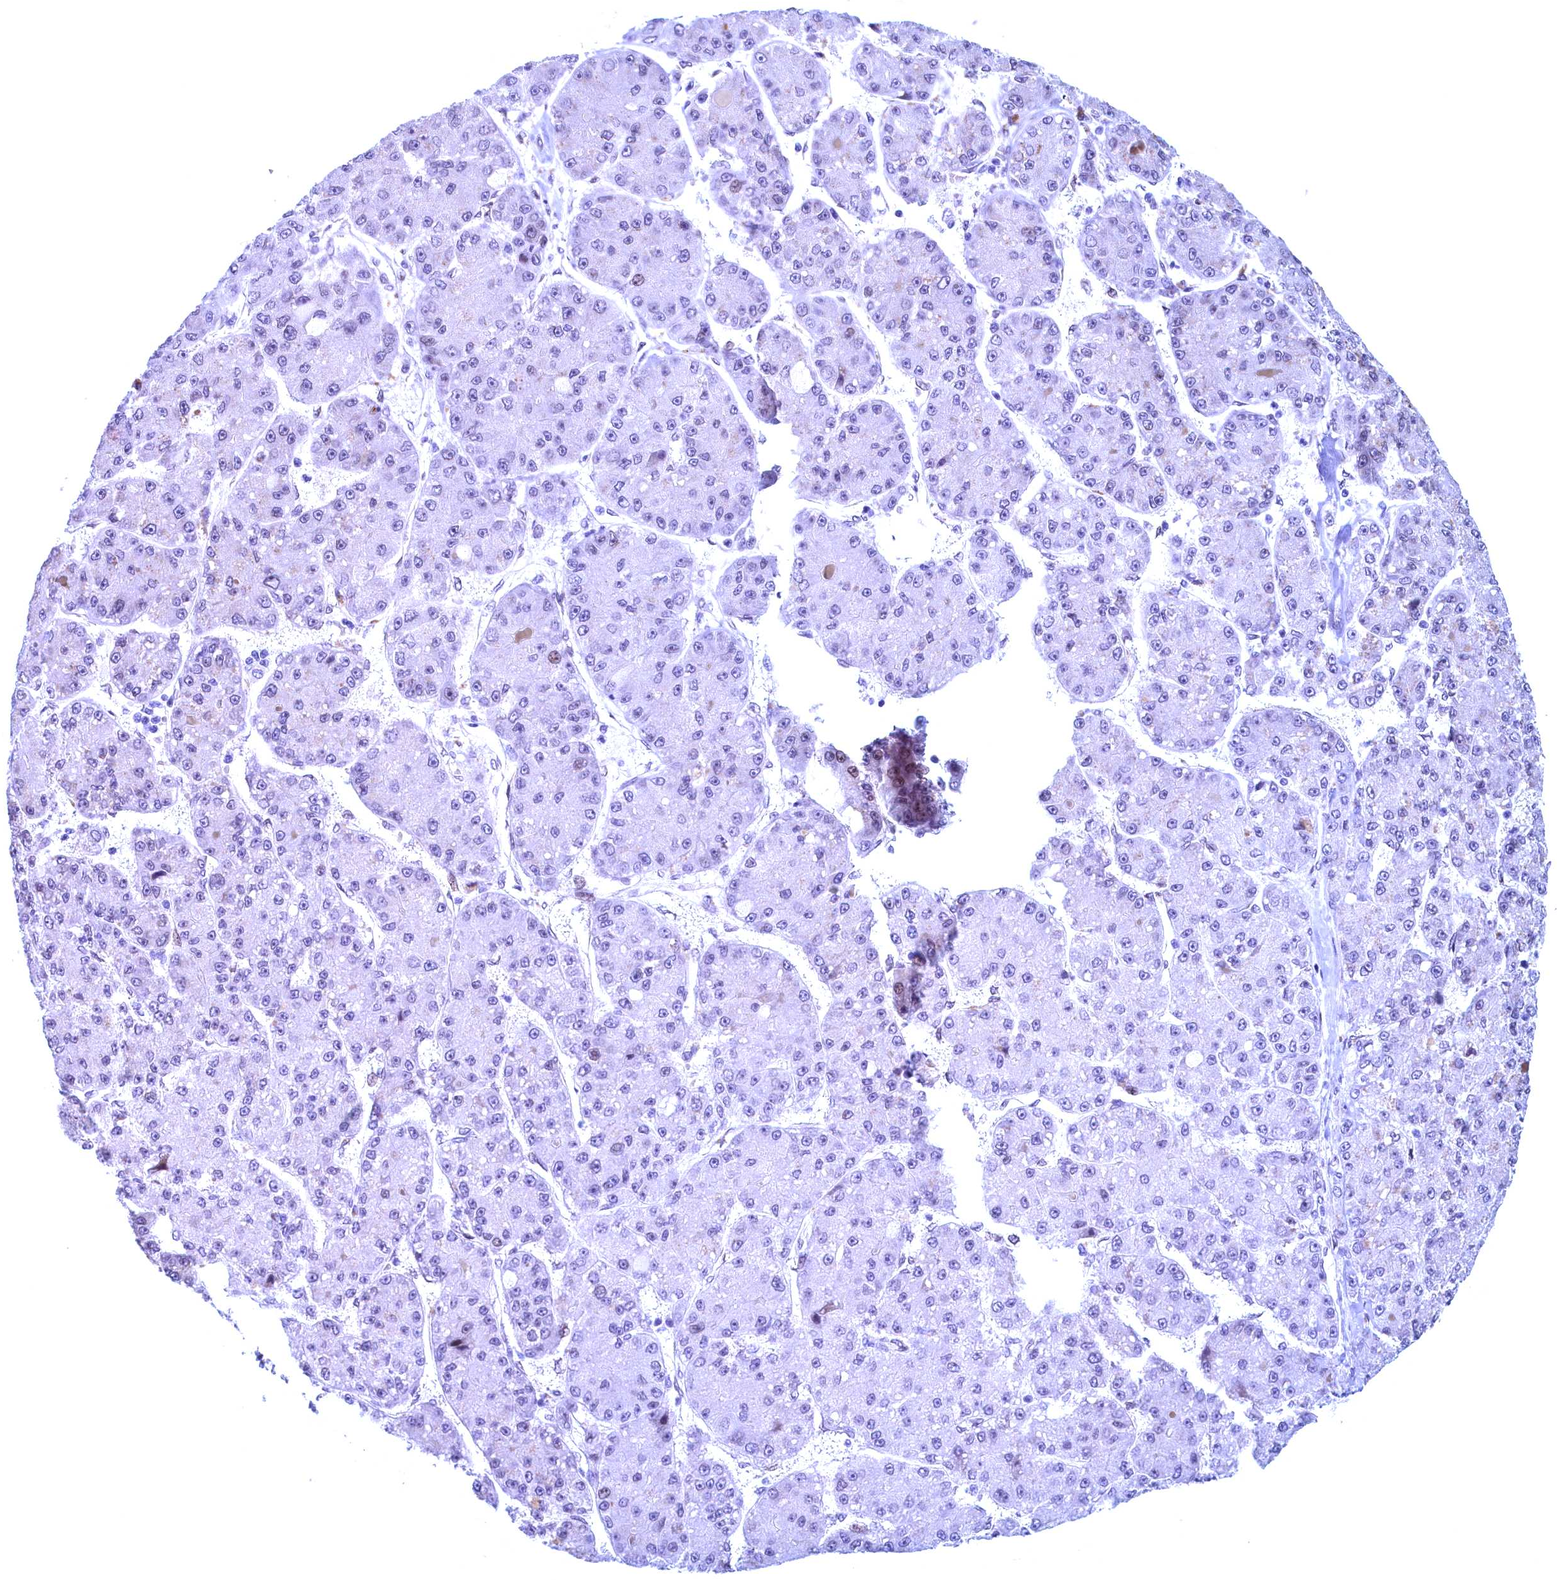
{"staining": {"intensity": "negative", "quantity": "none", "location": "none"}, "tissue": "liver cancer", "cell_type": "Tumor cells", "image_type": "cancer", "snomed": [{"axis": "morphology", "description": "Carcinoma, Hepatocellular, NOS"}, {"axis": "topography", "description": "Liver"}], "caption": "Tumor cells show no significant positivity in liver hepatocellular carcinoma.", "gene": "GPSM1", "patient": {"sex": "male", "age": 67}}